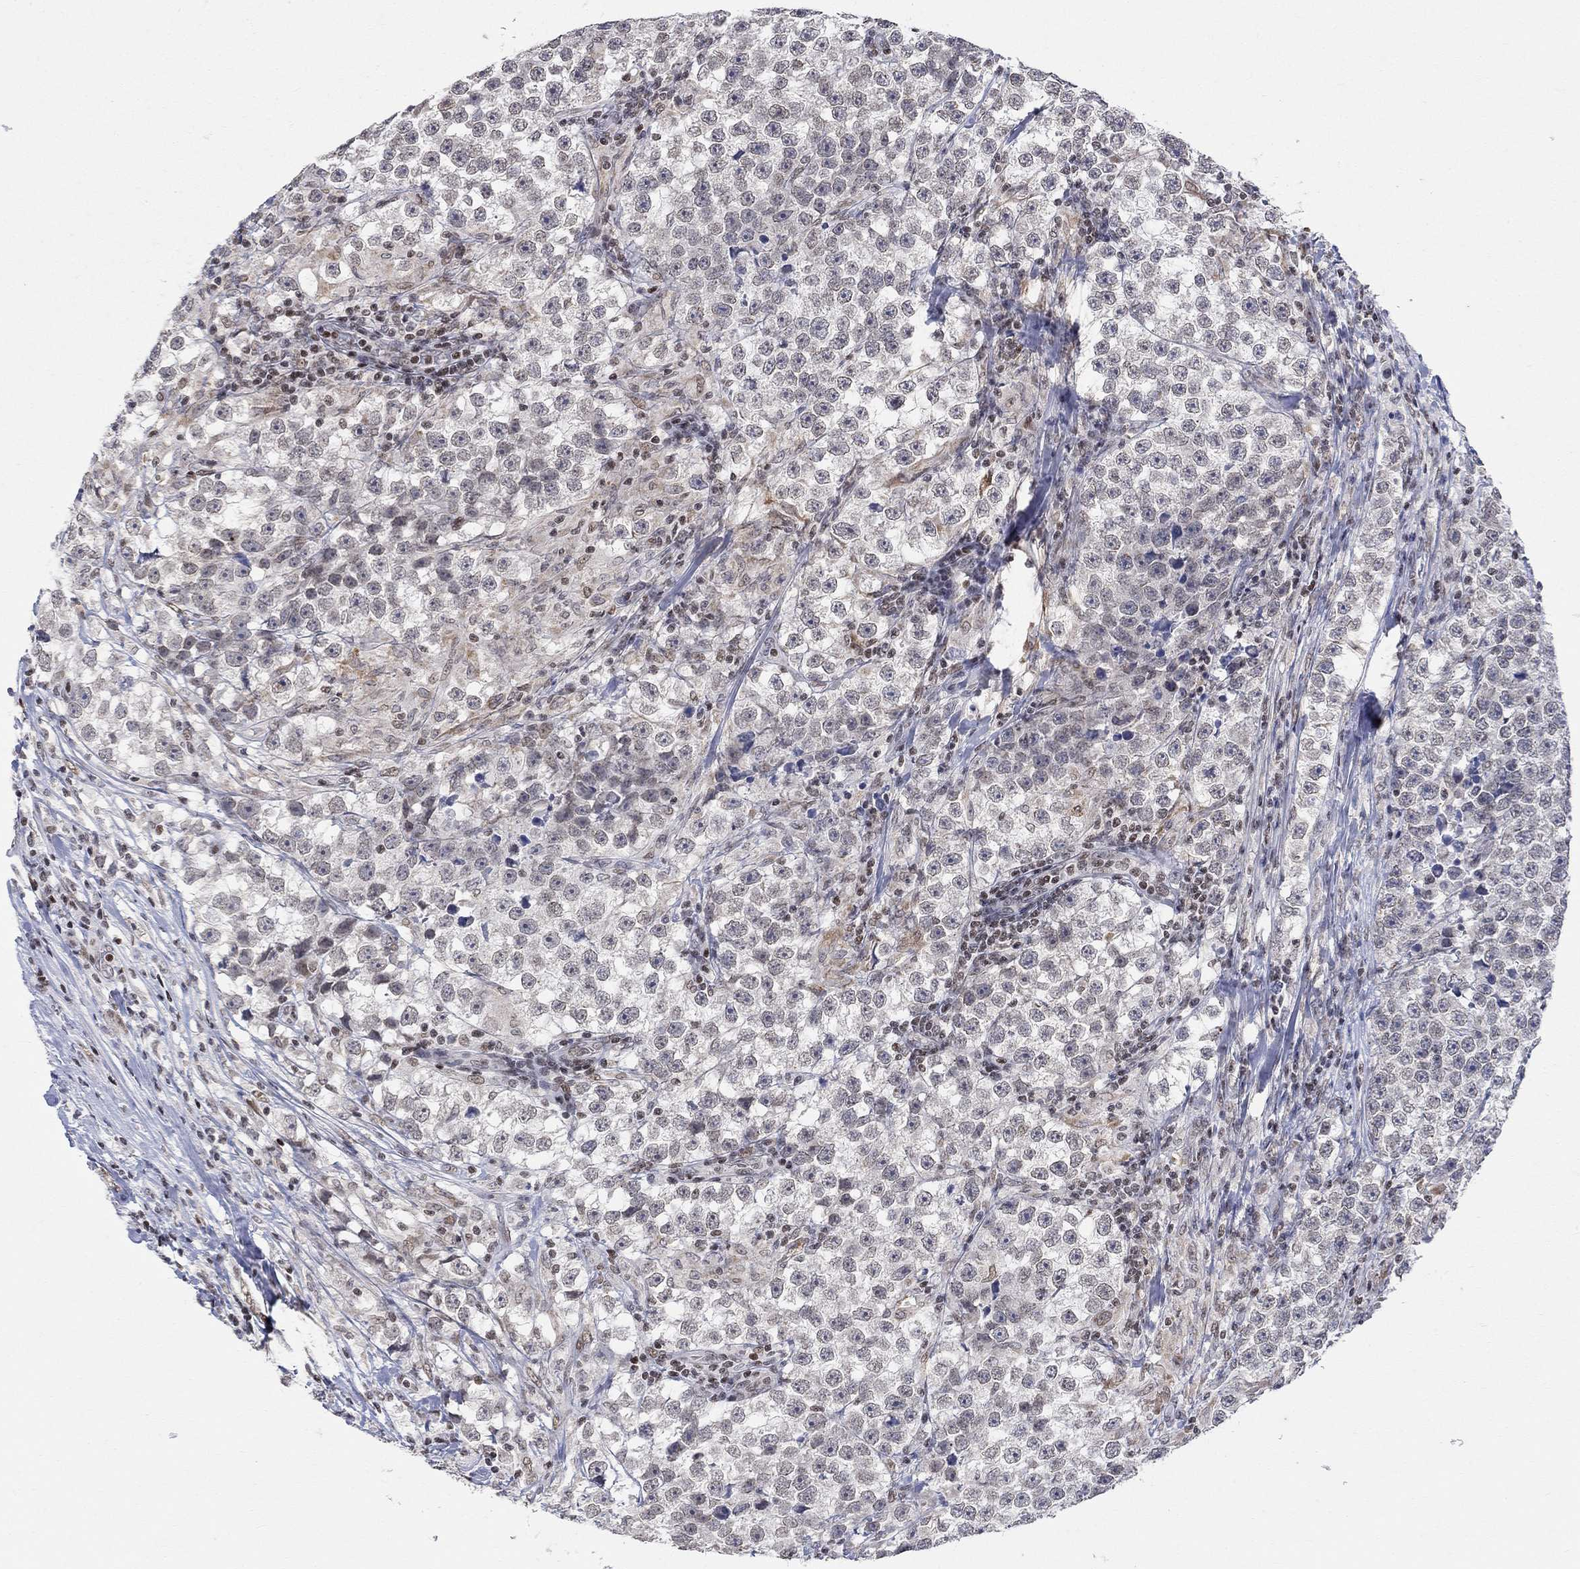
{"staining": {"intensity": "negative", "quantity": "none", "location": "none"}, "tissue": "testis cancer", "cell_type": "Tumor cells", "image_type": "cancer", "snomed": [{"axis": "morphology", "description": "Seminoma, NOS"}, {"axis": "topography", "description": "Testis"}], "caption": "High power microscopy photomicrograph of an IHC micrograph of testis seminoma, revealing no significant staining in tumor cells.", "gene": "KLF12", "patient": {"sex": "male", "age": 46}}